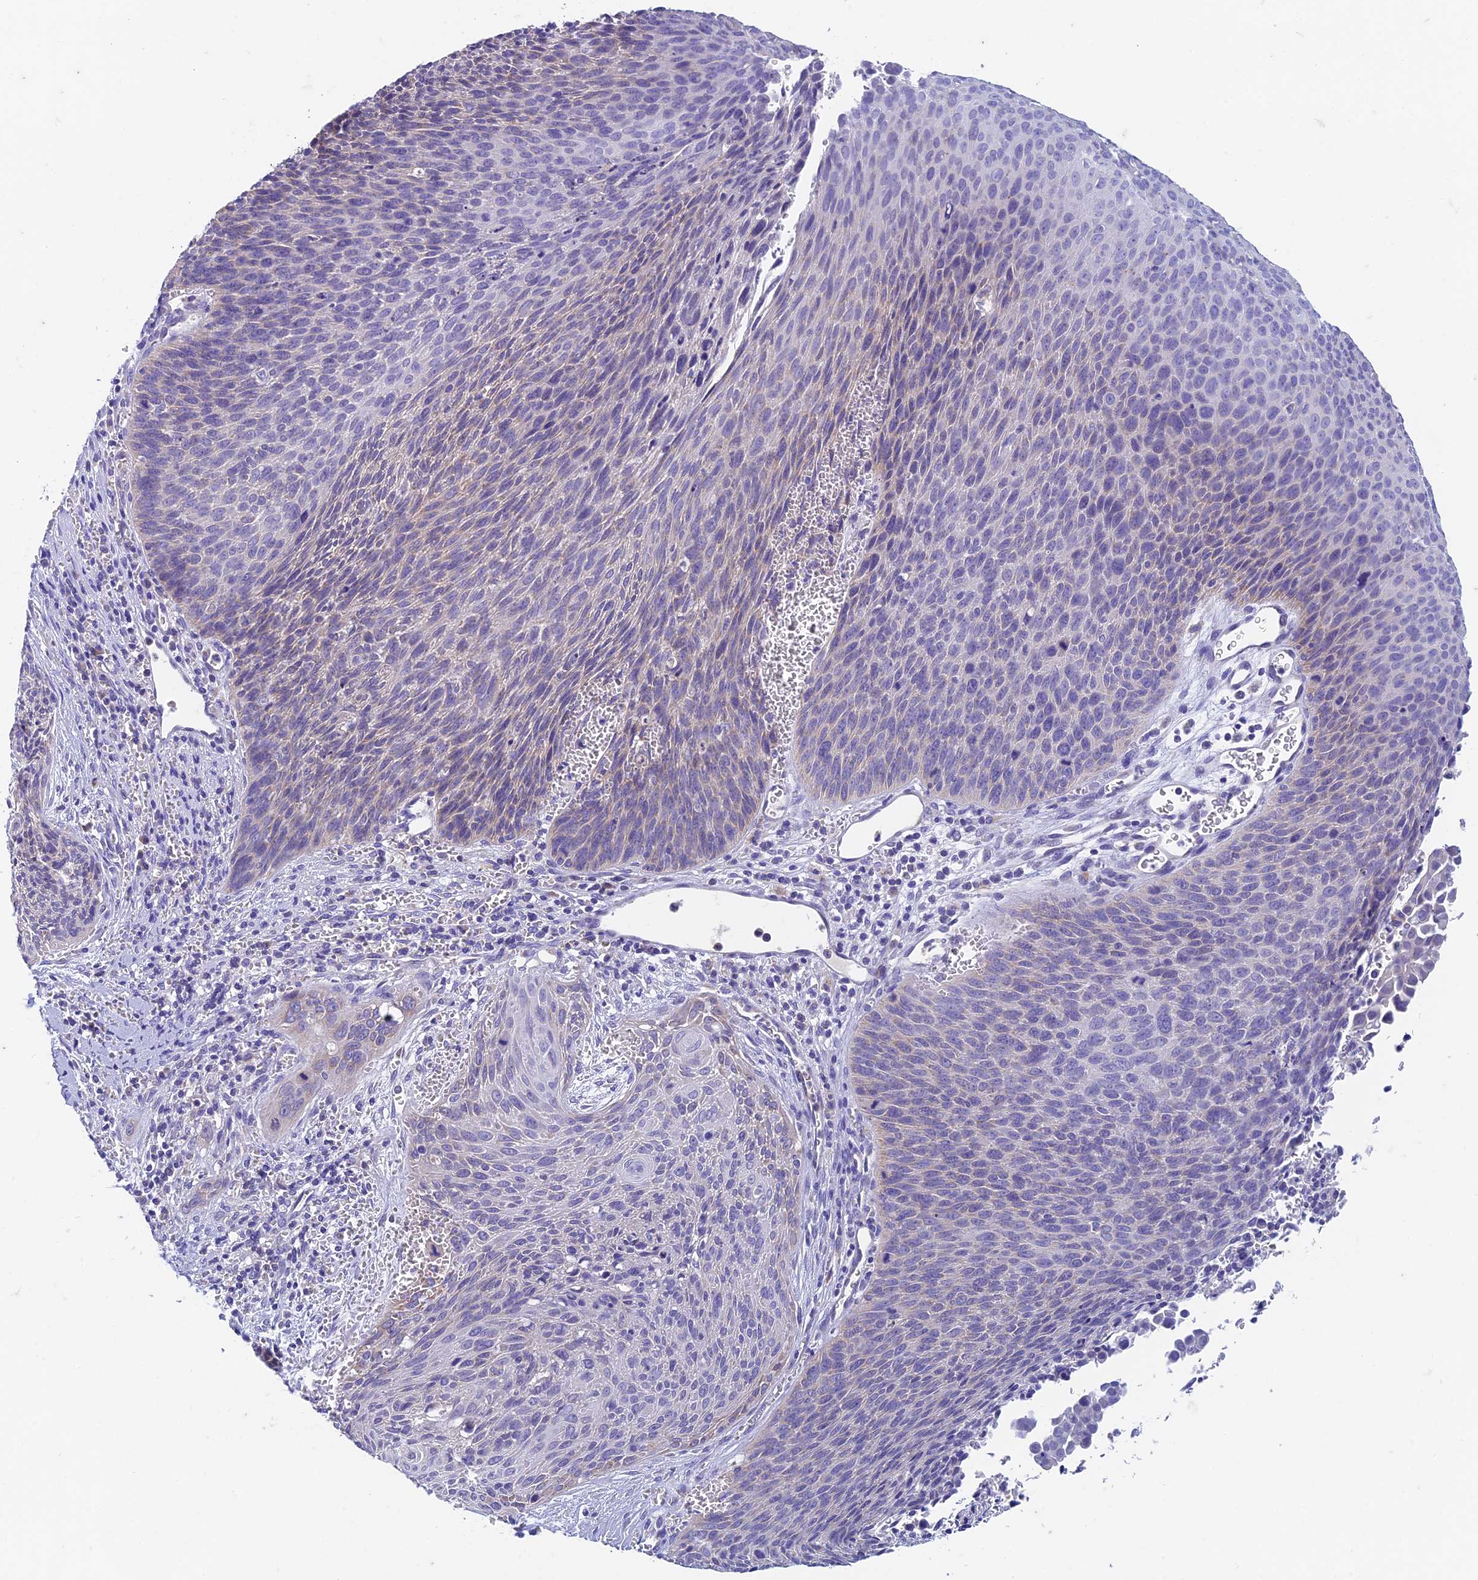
{"staining": {"intensity": "weak", "quantity": "<25%", "location": "cytoplasmic/membranous"}, "tissue": "cervical cancer", "cell_type": "Tumor cells", "image_type": "cancer", "snomed": [{"axis": "morphology", "description": "Squamous cell carcinoma, NOS"}, {"axis": "topography", "description": "Cervix"}], "caption": "Tumor cells show no significant expression in cervical cancer (squamous cell carcinoma).", "gene": "ZNF181", "patient": {"sex": "female", "age": 55}}